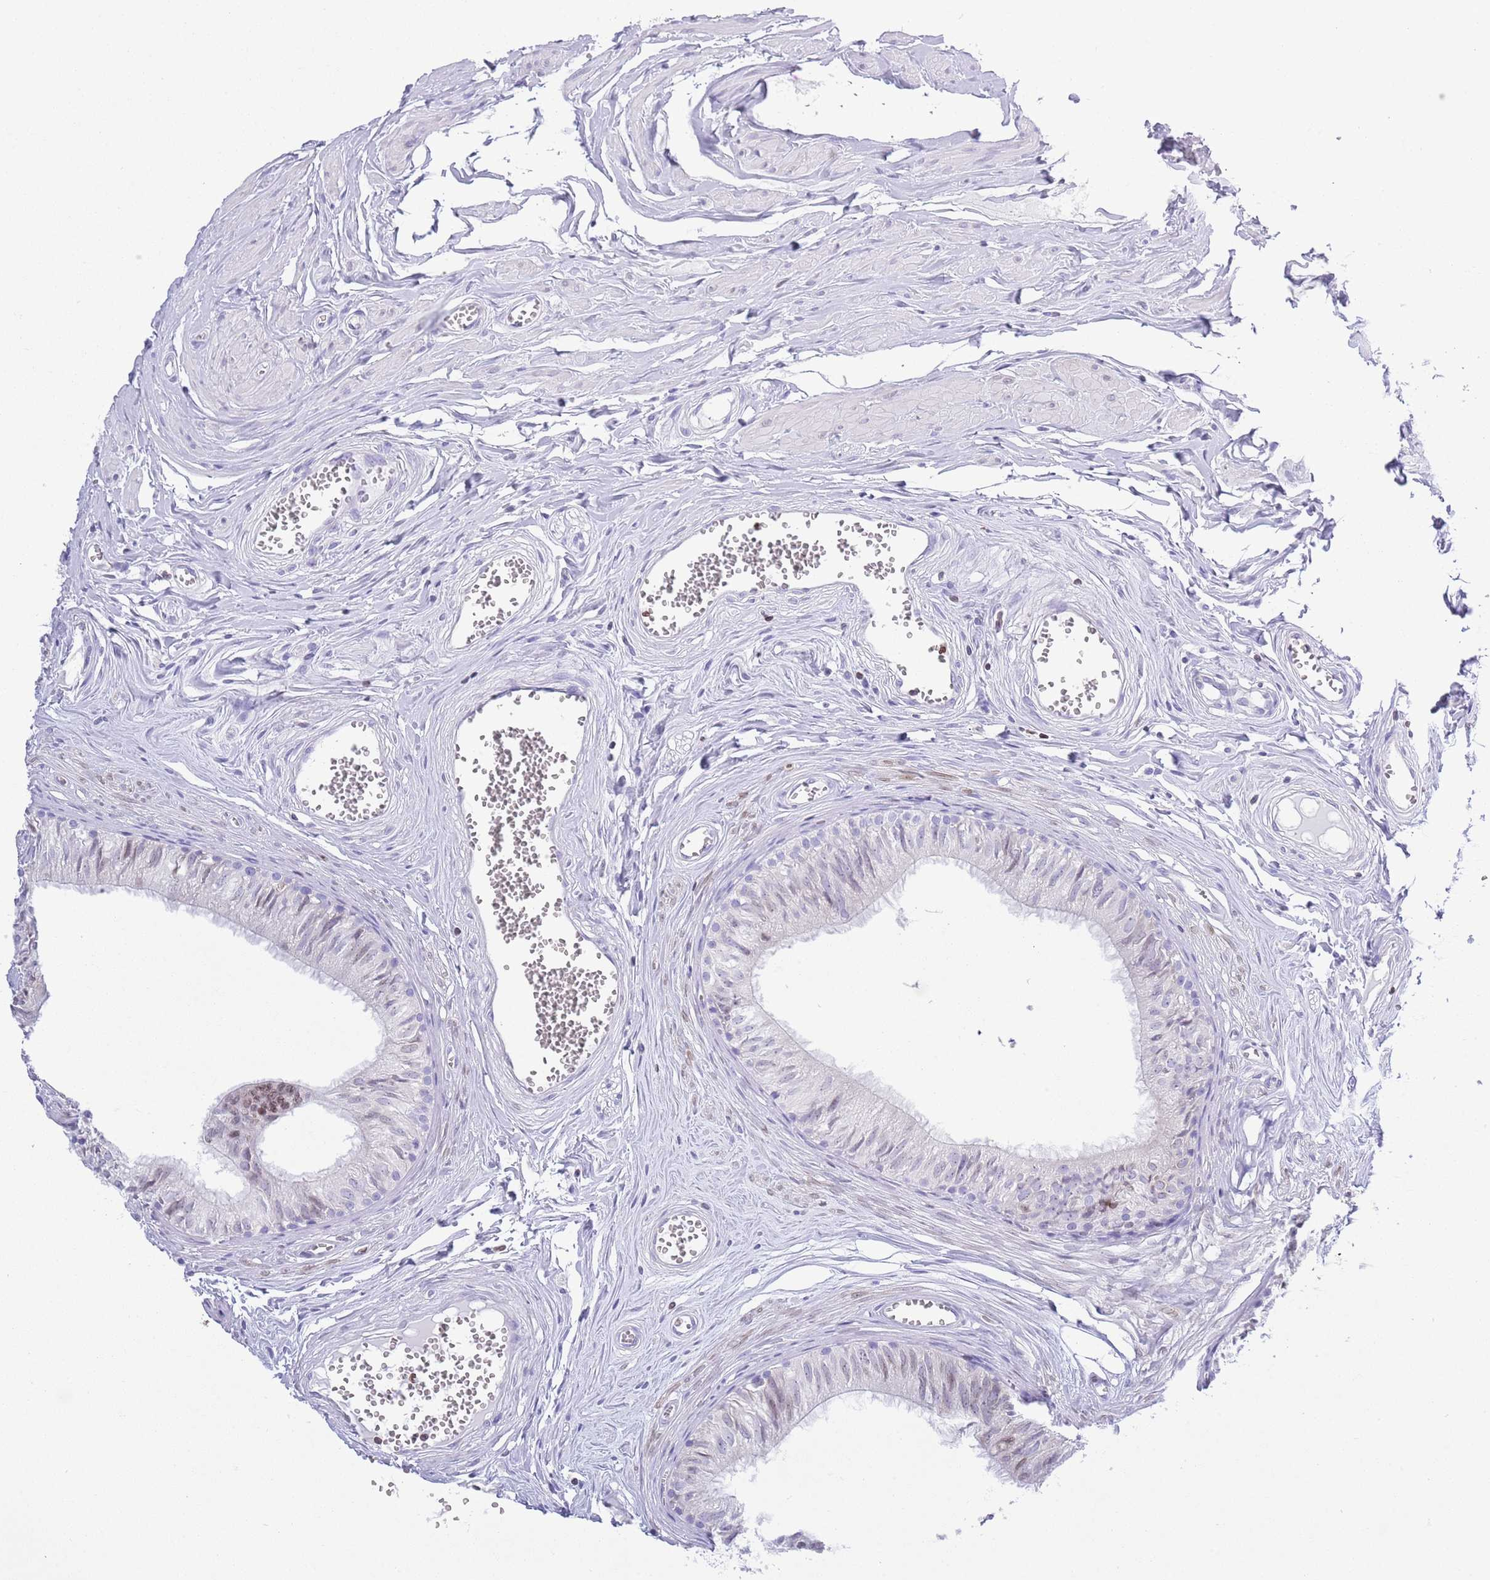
{"staining": {"intensity": "weak", "quantity": "25%-75%", "location": "cytoplasmic/membranous,nuclear"}, "tissue": "epididymis", "cell_type": "Glandular cells", "image_type": "normal", "snomed": [{"axis": "morphology", "description": "Normal tissue, NOS"}, {"axis": "topography", "description": "Epididymis"}], "caption": "Brown immunohistochemical staining in unremarkable human epididymis demonstrates weak cytoplasmic/membranous,nuclear expression in about 25%-75% of glandular cells. The protein of interest is stained brown, and the nuclei are stained in blue (DAB (3,3'-diaminobenzidine) IHC with brightfield microscopy, high magnification).", "gene": "LBR", "patient": {"sex": "male", "age": 36}}